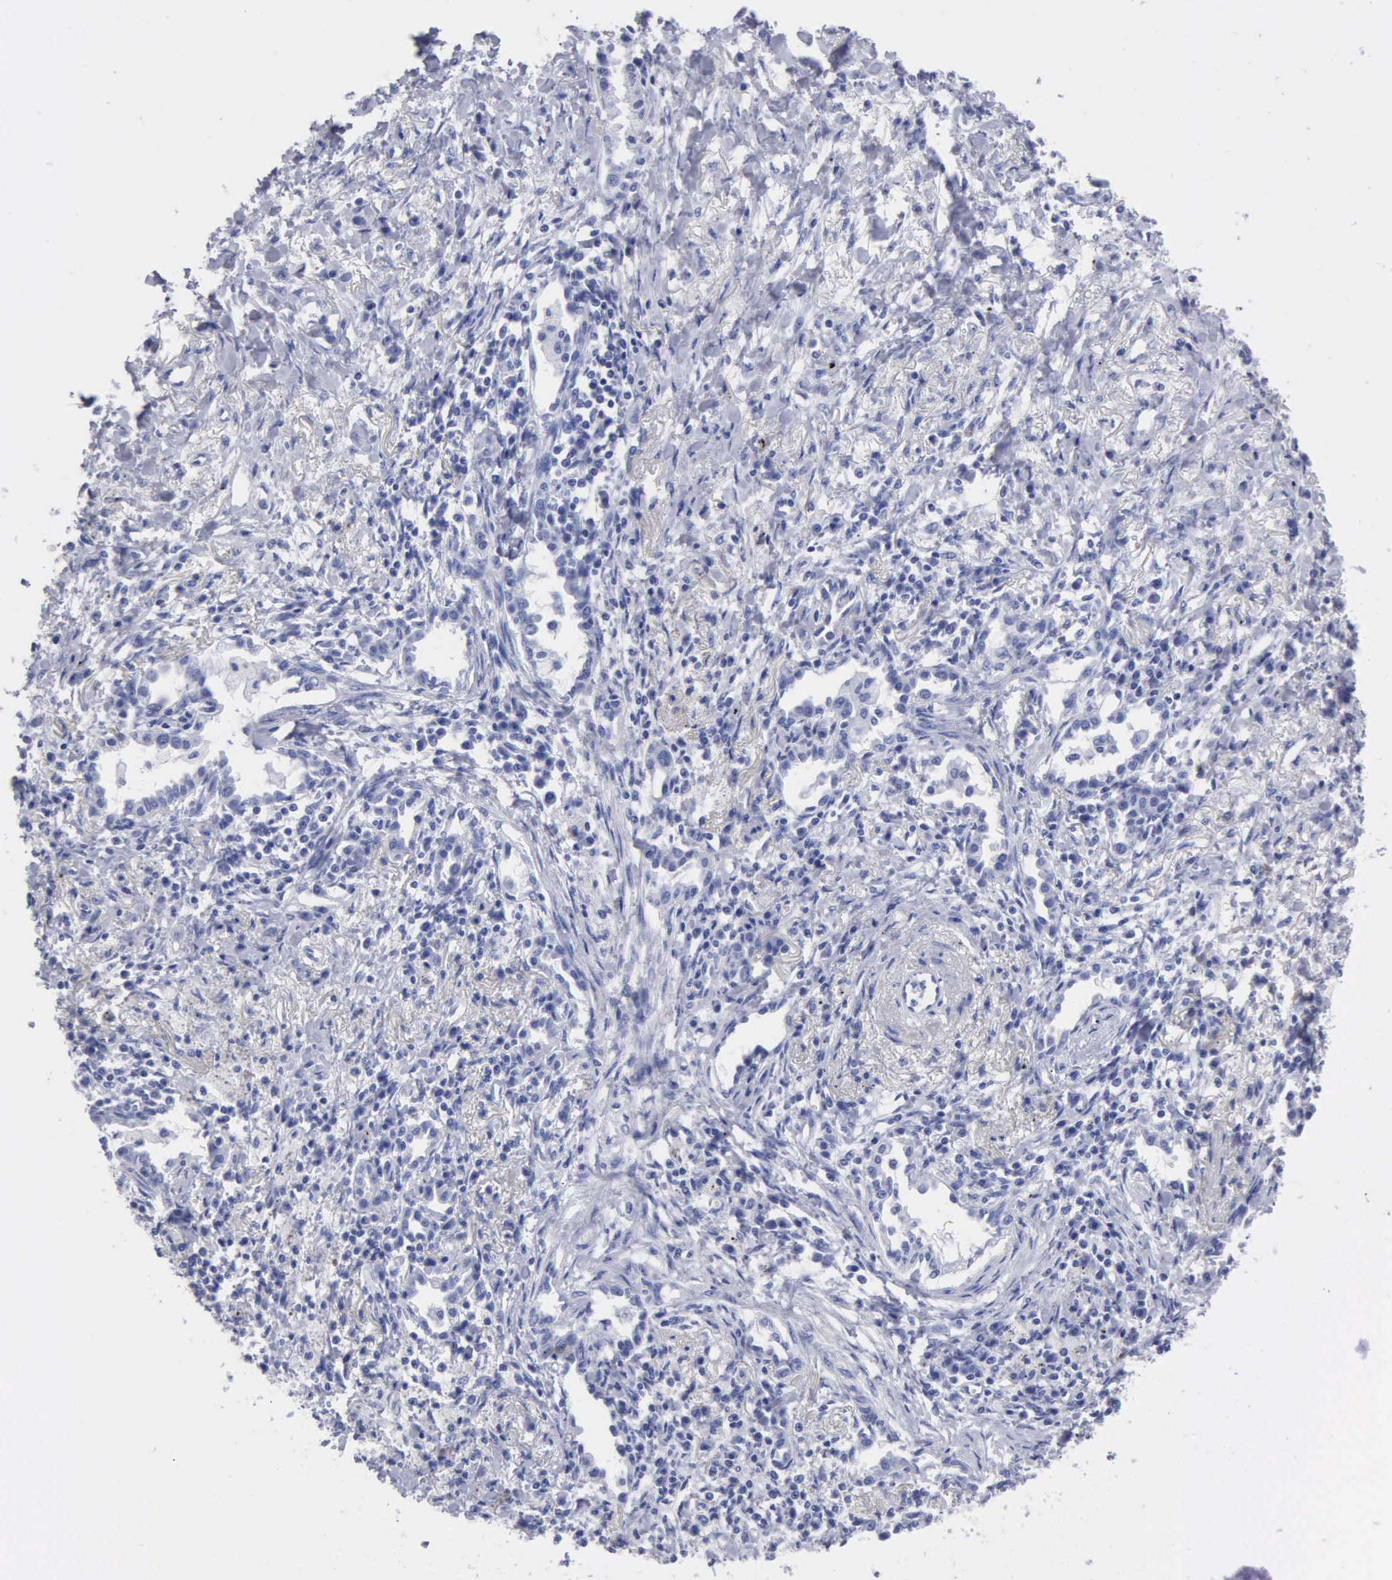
{"staining": {"intensity": "negative", "quantity": "none", "location": "none"}, "tissue": "lung cancer", "cell_type": "Tumor cells", "image_type": "cancer", "snomed": [{"axis": "morphology", "description": "Adenocarcinoma, NOS"}, {"axis": "topography", "description": "Lung"}], "caption": "A photomicrograph of lung cancer stained for a protein exhibits no brown staining in tumor cells.", "gene": "CYP19A1", "patient": {"sex": "male", "age": 60}}